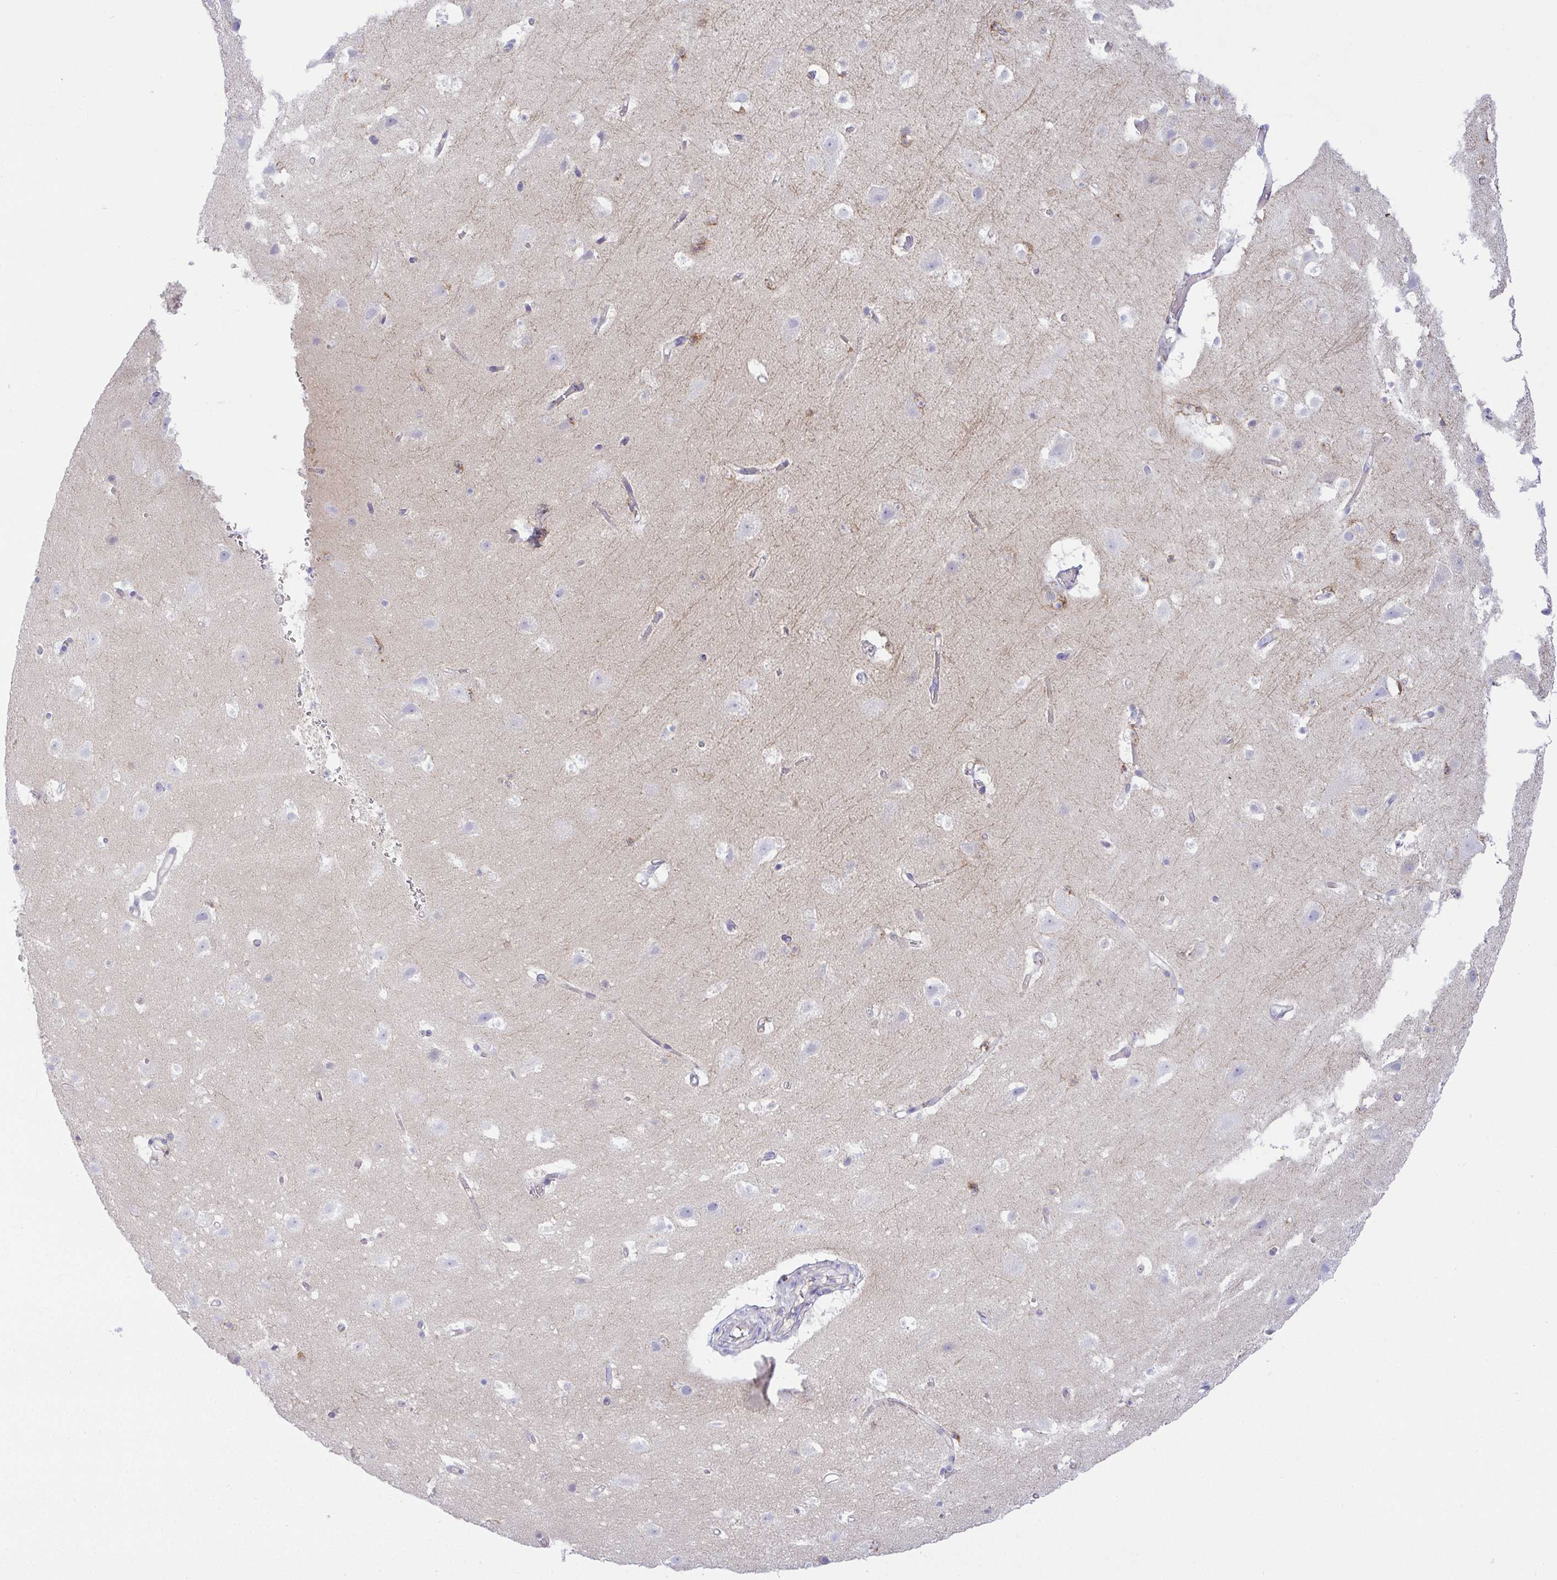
{"staining": {"intensity": "negative", "quantity": "none", "location": "none"}, "tissue": "cerebral cortex", "cell_type": "Endothelial cells", "image_type": "normal", "snomed": [{"axis": "morphology", "description": "Normal tissue, NOS"}, {"axis": "topography", "description": "Cerebral cortex"}], "caption": "IHC histopathology image of normal cerebral cortex: human cerebral cortex stained with DAB exhibits no significant protein positivity in endothelial cells.", "gene": "FAM177A1", "patient": {"sex": "female", "age": 42}}